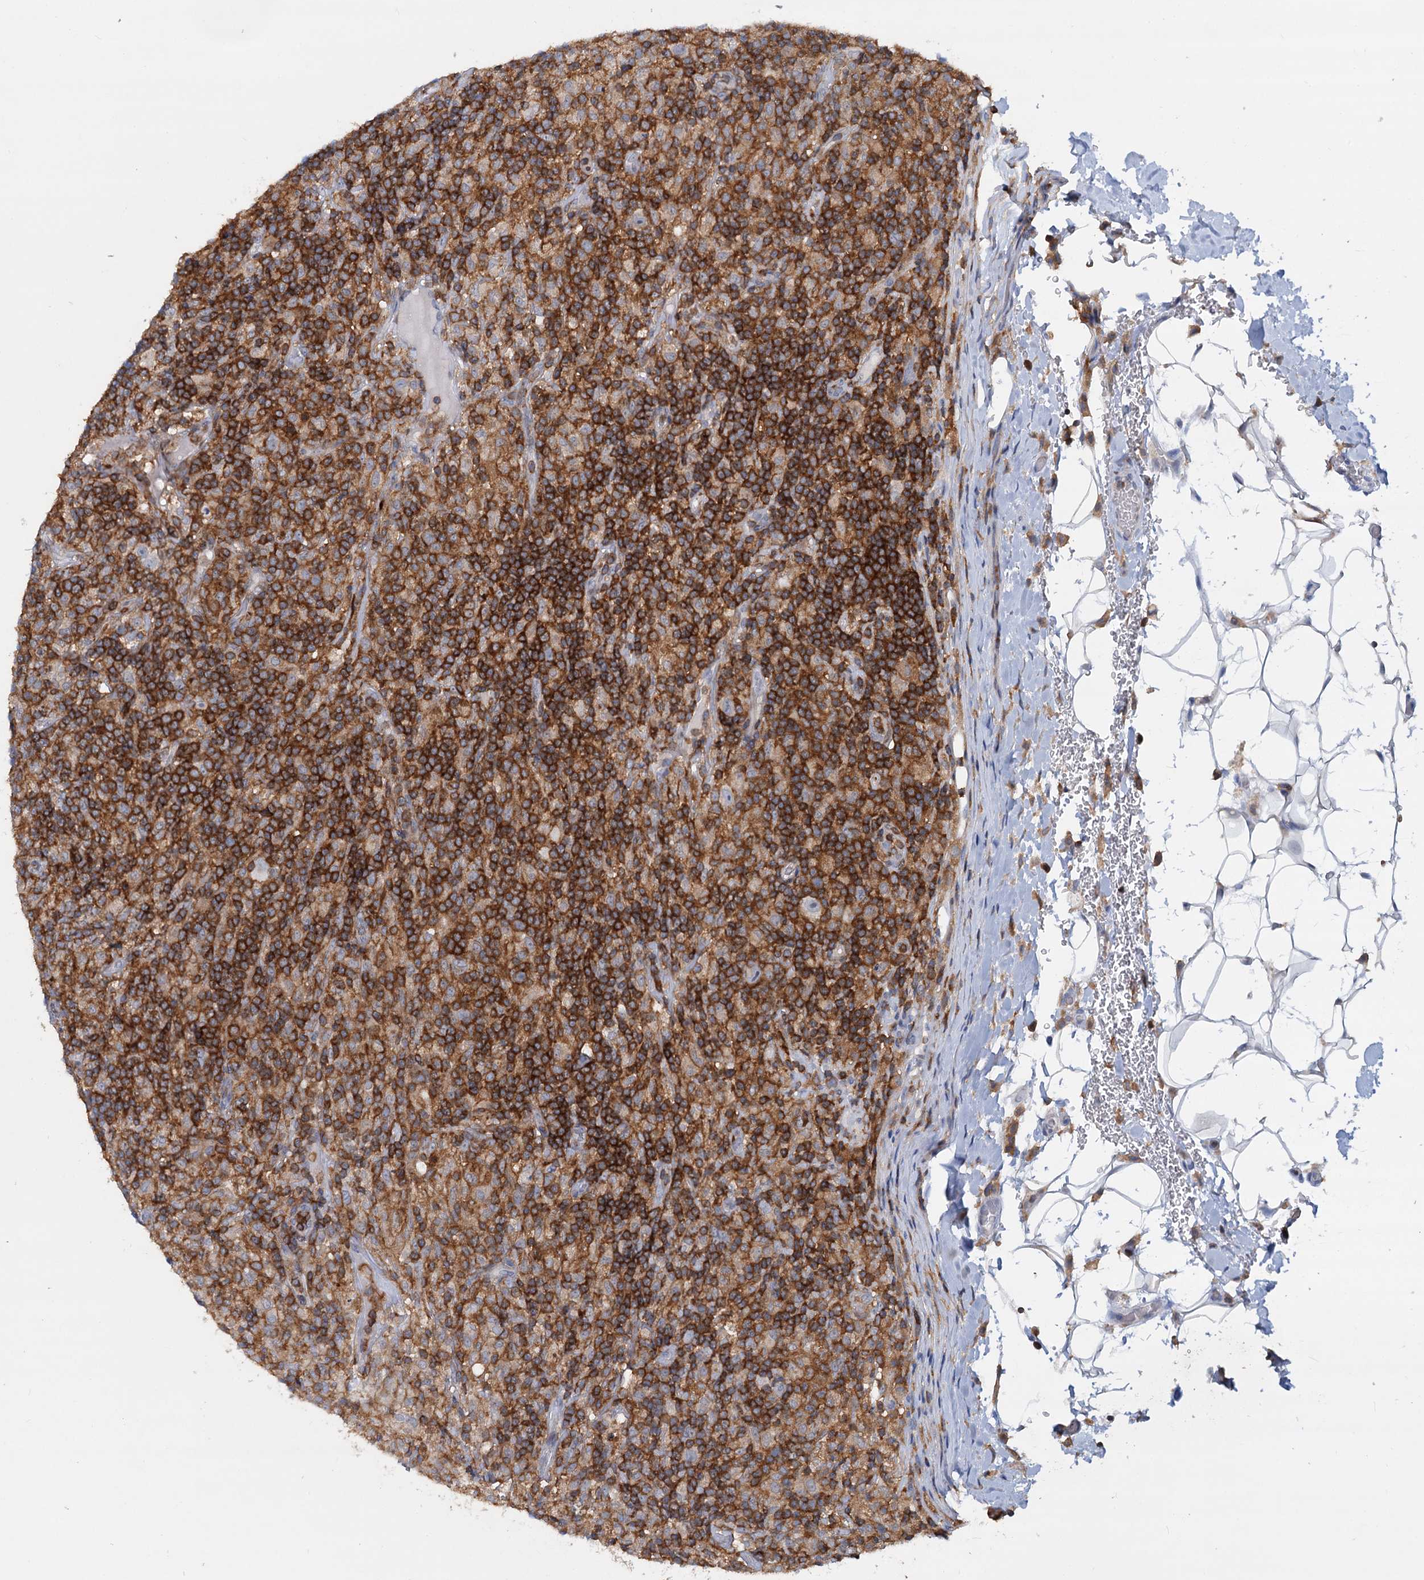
{"staining": {"intensity": "negative", "quantity": "none", "location": "none"}, "tissue": "lymphoma", "cell_type": "Tumor cells", "image_type": "cancer", "snomed": [{"axis": "morphology", "description": "Hodgkin's disease, NOS"}, {"axis": "topography", "description": "Lymph node"}], "caption": "This is a histopathology image of immunohistochemistry (IHC) staining of lymphoma, which shows no expression in tumor cells.", "gene": "LRCH4", "patient": {"sex": "male", "age": 70}}